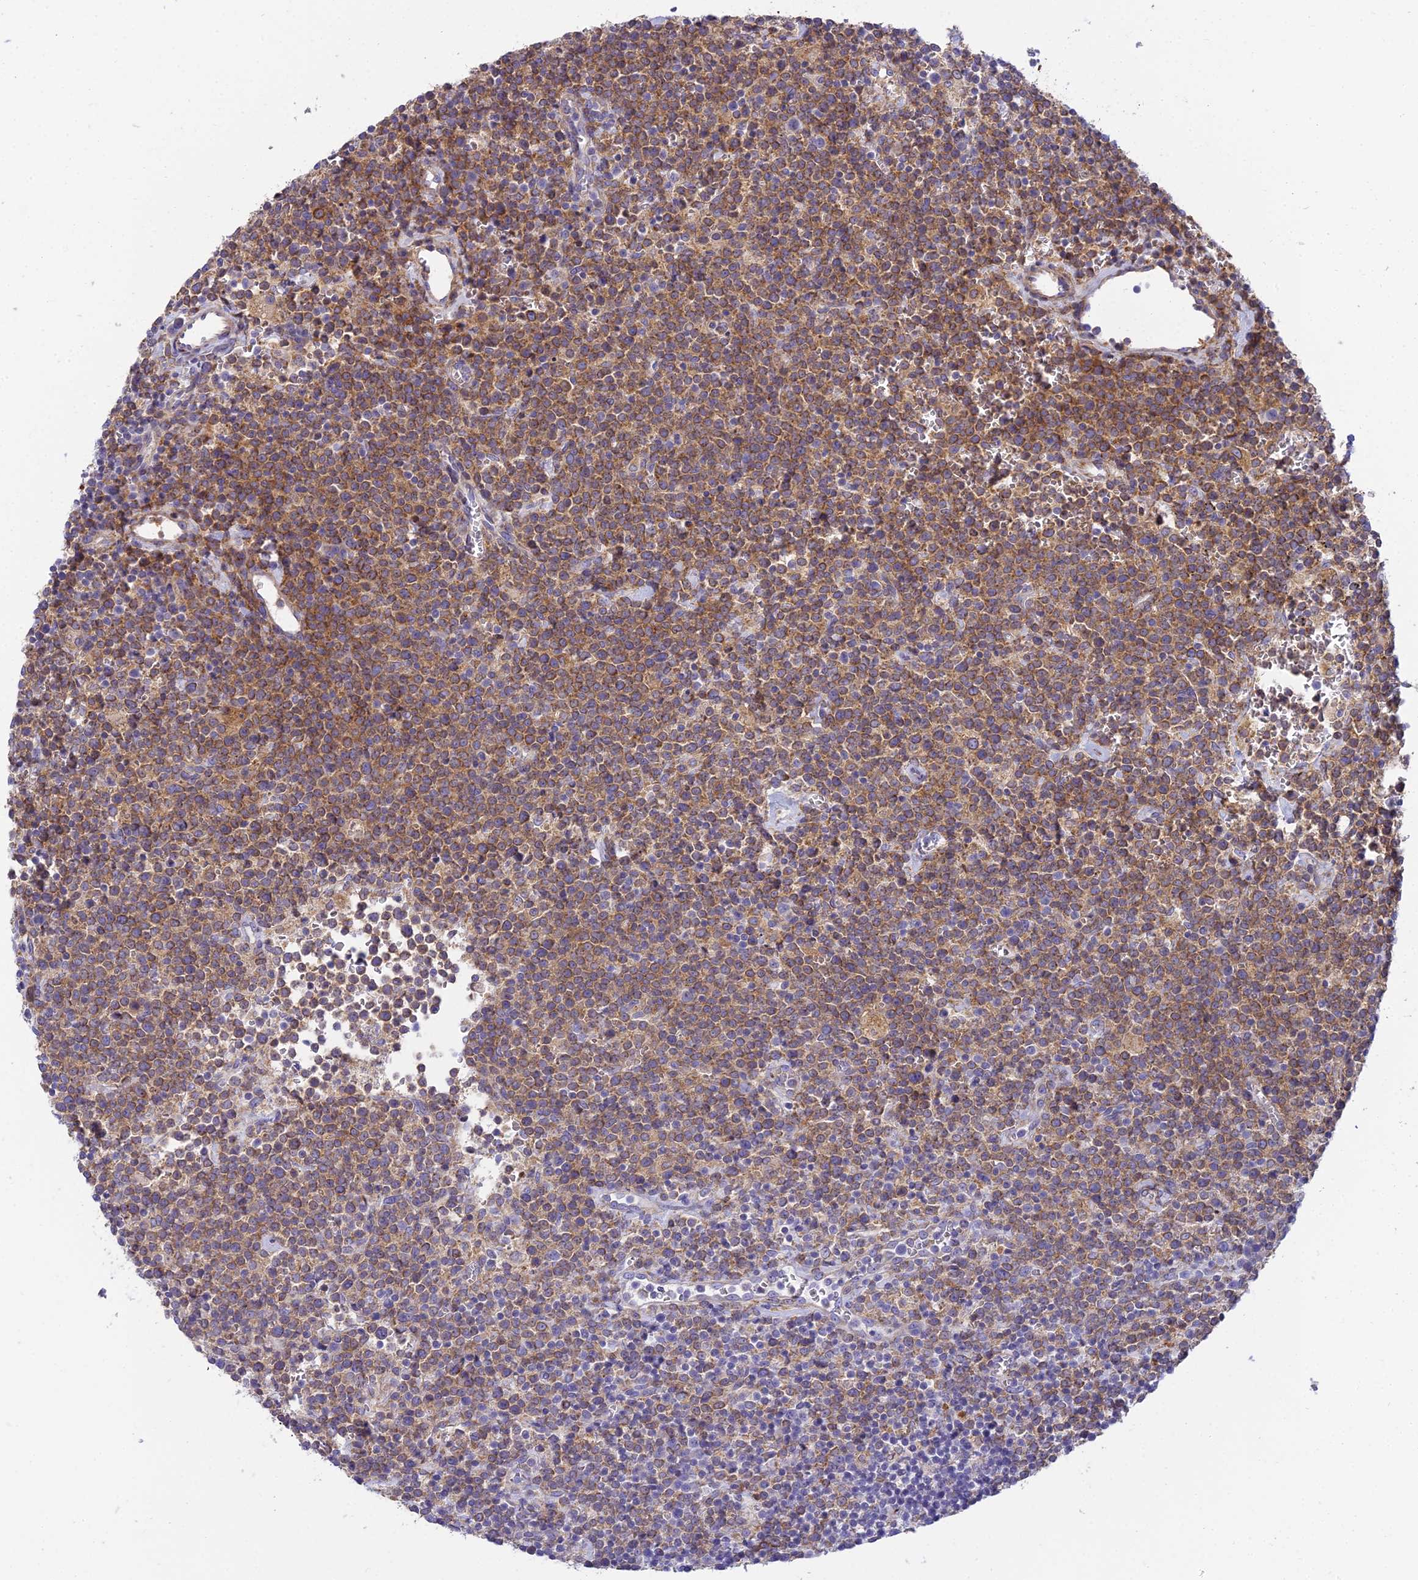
{"staining": {"intensity": "moderate", "quantity": ">75%", "location": "cytoplasmic/membranous"}, "tissue": "lymphoma", "cell_type": "Tumor cells", "image_type": "cancer", "snomed": [{"axis": "morphology", "description": "Malignant lymphoma, non-Hodgkin's type, High grade"}, {"axis": "topography", "description": "Lymph node"}], "caption": "High-grade malignant lymphoma, non-Hodgkin's type stained for a protein (brown) displays moderate cytoplasmic/membranous positive staining in about >75% of tumor cells.", "gene": "CLCN7", "patient": {"sex": "male", "age": 61}}